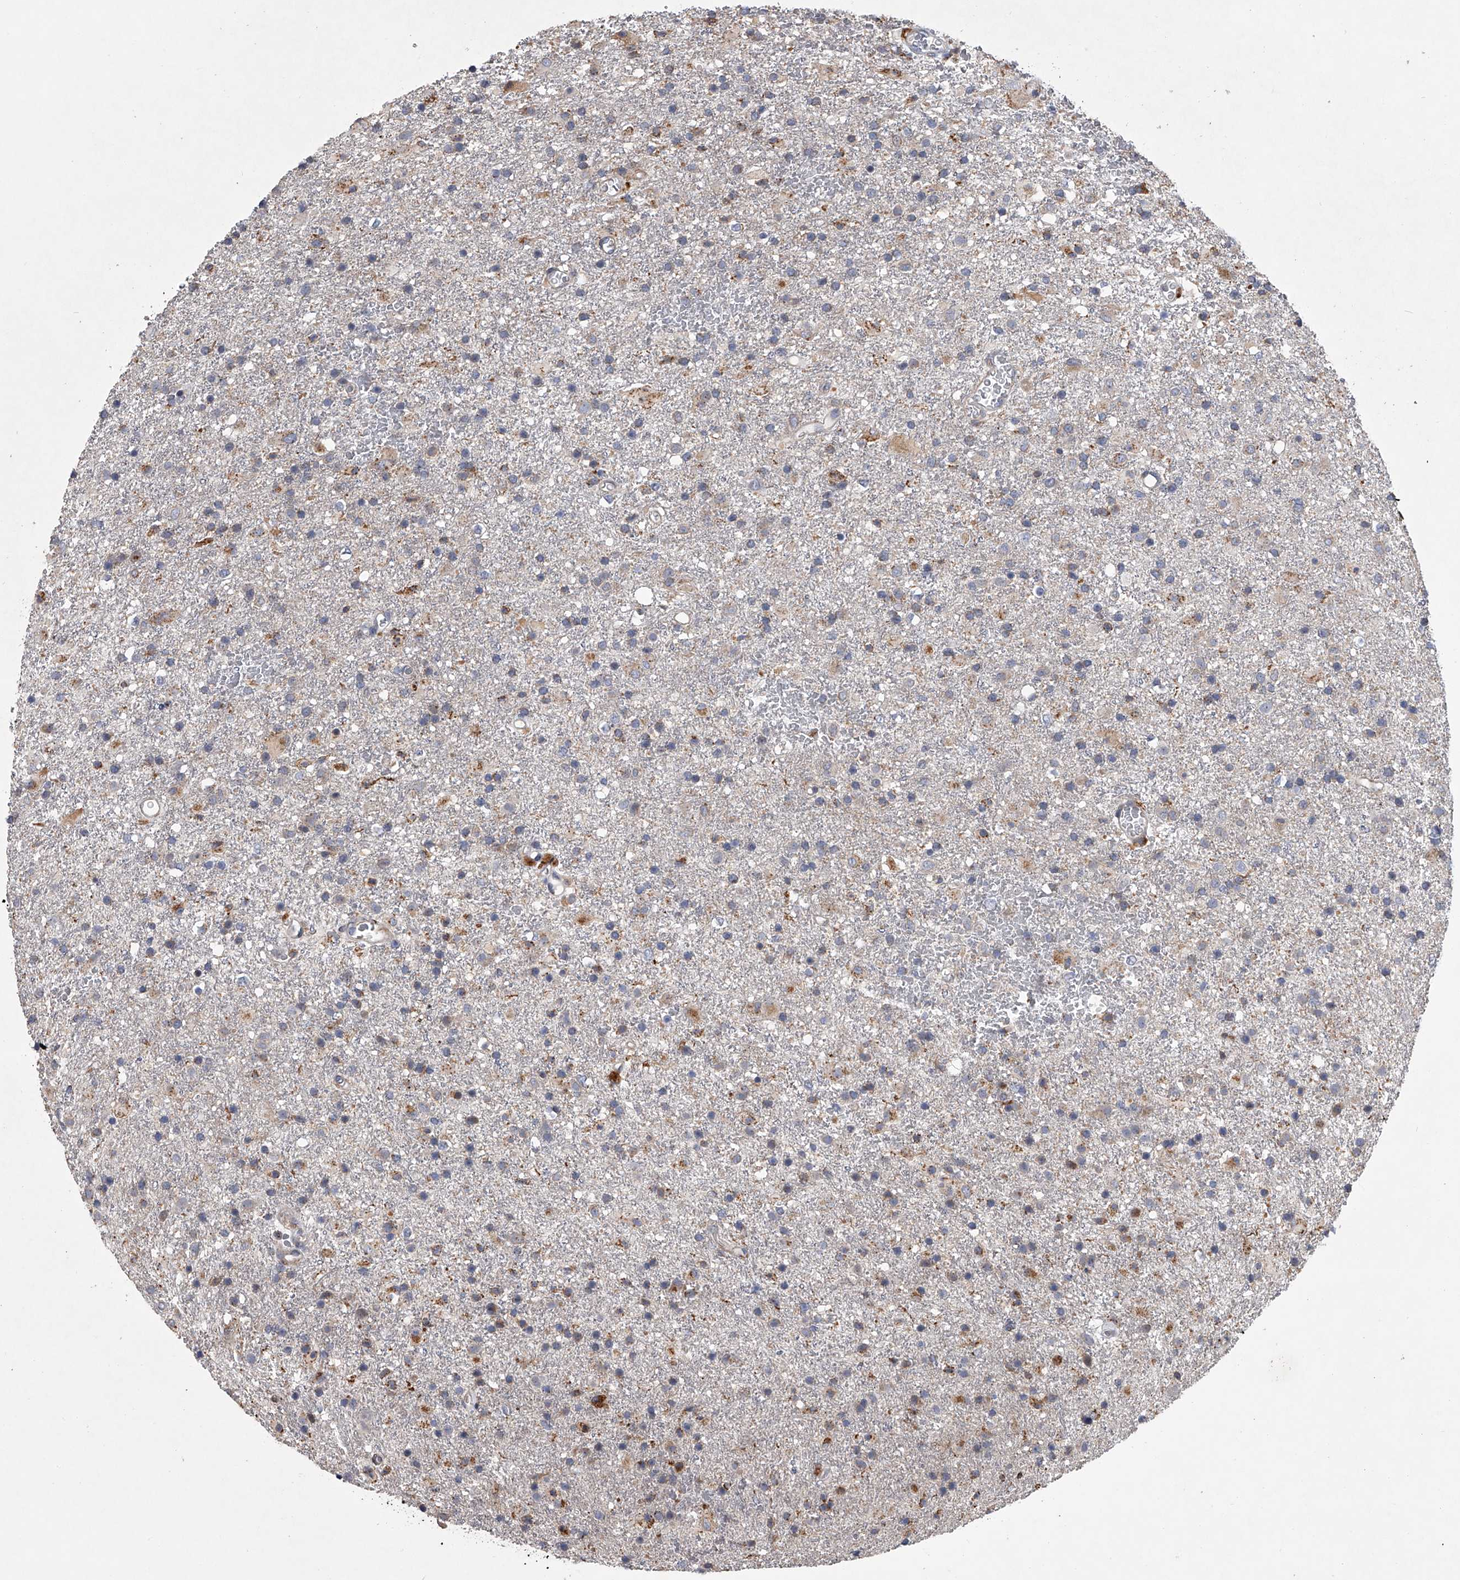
{"staining": {"intensity": "weak", "quantity": "<25%", "location": "cytoplasmic/membranous"}, "tissue": "glioma", "cell_type": "Tumor cells", "image_type": "cancer", "snomed": [{"axis": "morphology", "description": "Glioma, malignant, Low grade"}, {"axis": "topography", "description": "Brain"}], "caption": "An image of low-grade glioma (malignant) stained for a protein displays no brown staining in tumor cells. (DAB (3,3'-diaminobenzidine) immunohistochemistry, high magnification).", "gene": "TRIM8", "patient": {"sex": "male", "age": 65}}